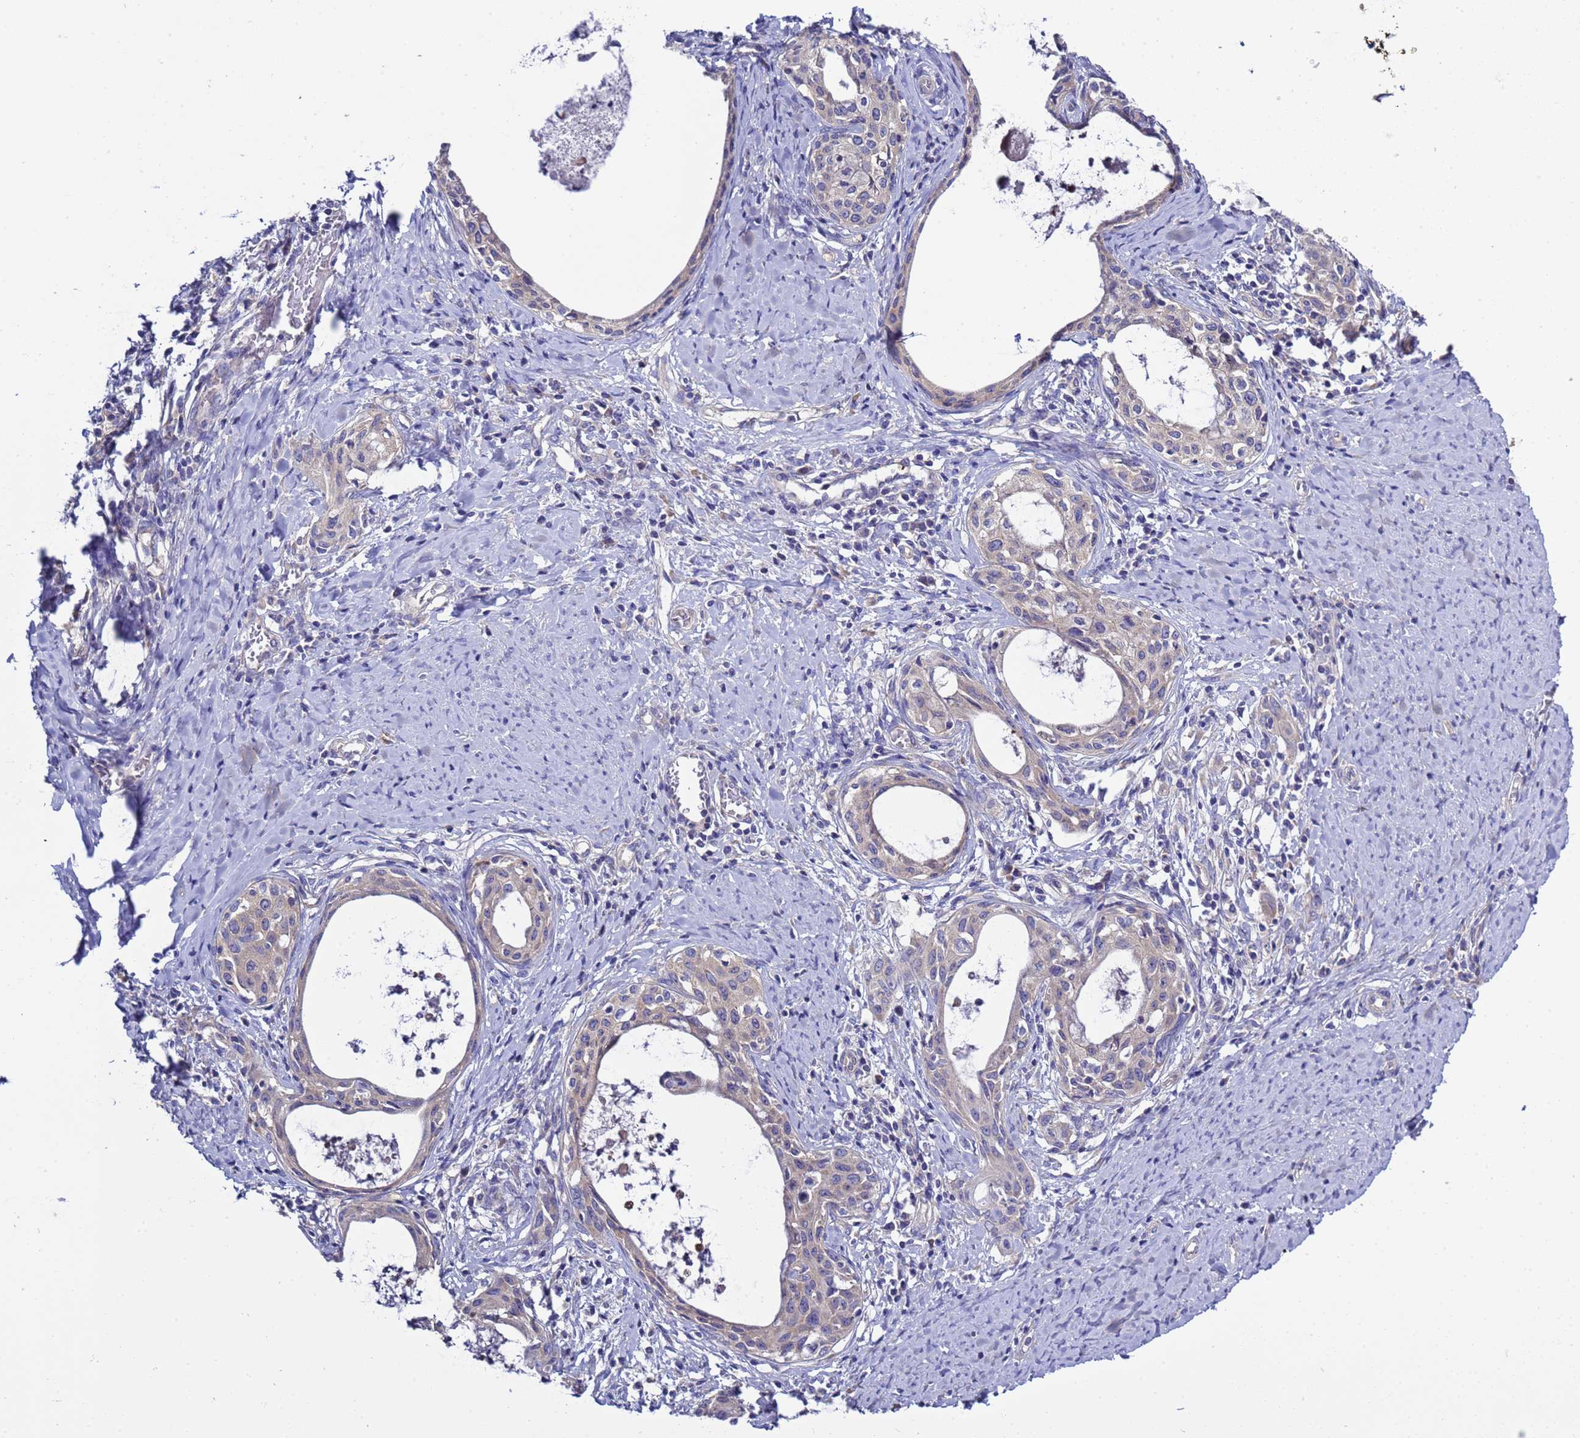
{"staining": {"intensity": "negative", "quantity": "none", "location": "none"}, "tissue": "cervical cancer", "cell_type": "Tumor cells", "image_type": "cancer", "snomed": [{"axis": "morphology", "description": "Squamous cell carcinoma, NOS"}, {"axis": "morphology", "description": "Adenocarcinoma, NOS"}, {"axis": "topography", "description": "Cervix"}], "caption": "Cervical cancer was stained to show a protein in brown. There is no significant staining in tumor cells.", "gene": "RC3H2", "patient": {"sex": "female", "age": 52}}